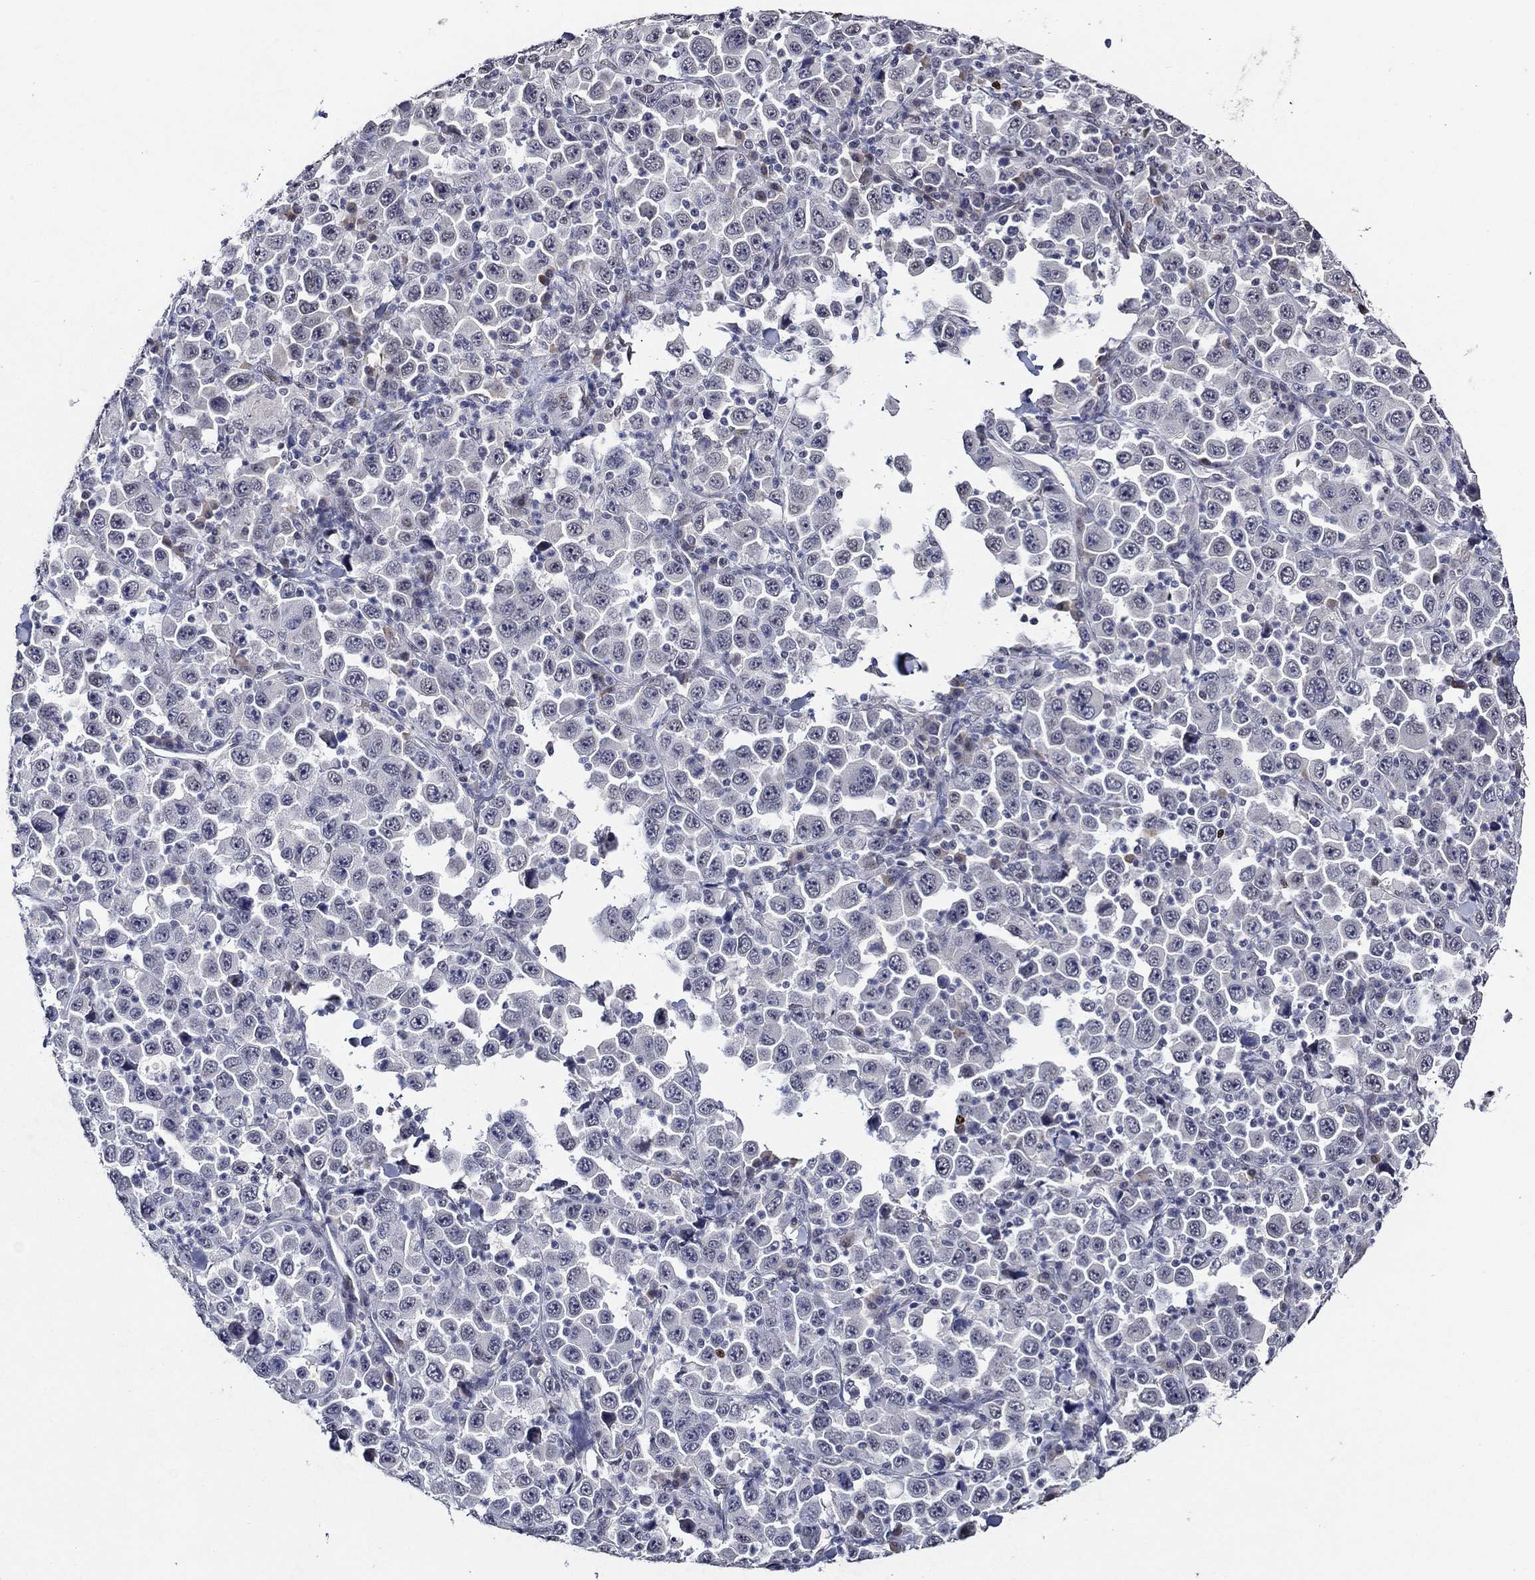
{"staining": {"intensity": "negative", "quantity": "none", "location": "none"}, "tissue": "stomach cancer", "cell_type": "Tumor cells", "image_type": "cancer", "snomed": [{"axis": "morphology", "description": "Normal tissue, NOS"}, {"axis": "morphology", "description": "Adenocarcinoma, NOS"}, {"axis": "topography", "description": "Stomach, upper"}, {"axis": "topography", "description": "Stomach"}], "caption": "Immunohistochemistry (IHC) of stomach adenocarcinoma demonstrates no expression in tumor cells. Brightfield microscopy of immunohistochemistry (IHC) stained with DAB (3,3'-diaminobenzidine) (brown) and hematoxylin (blue), captured at high magnification.", "gene": "GATA2", "patient": {"sex": "male", "age": 59}}